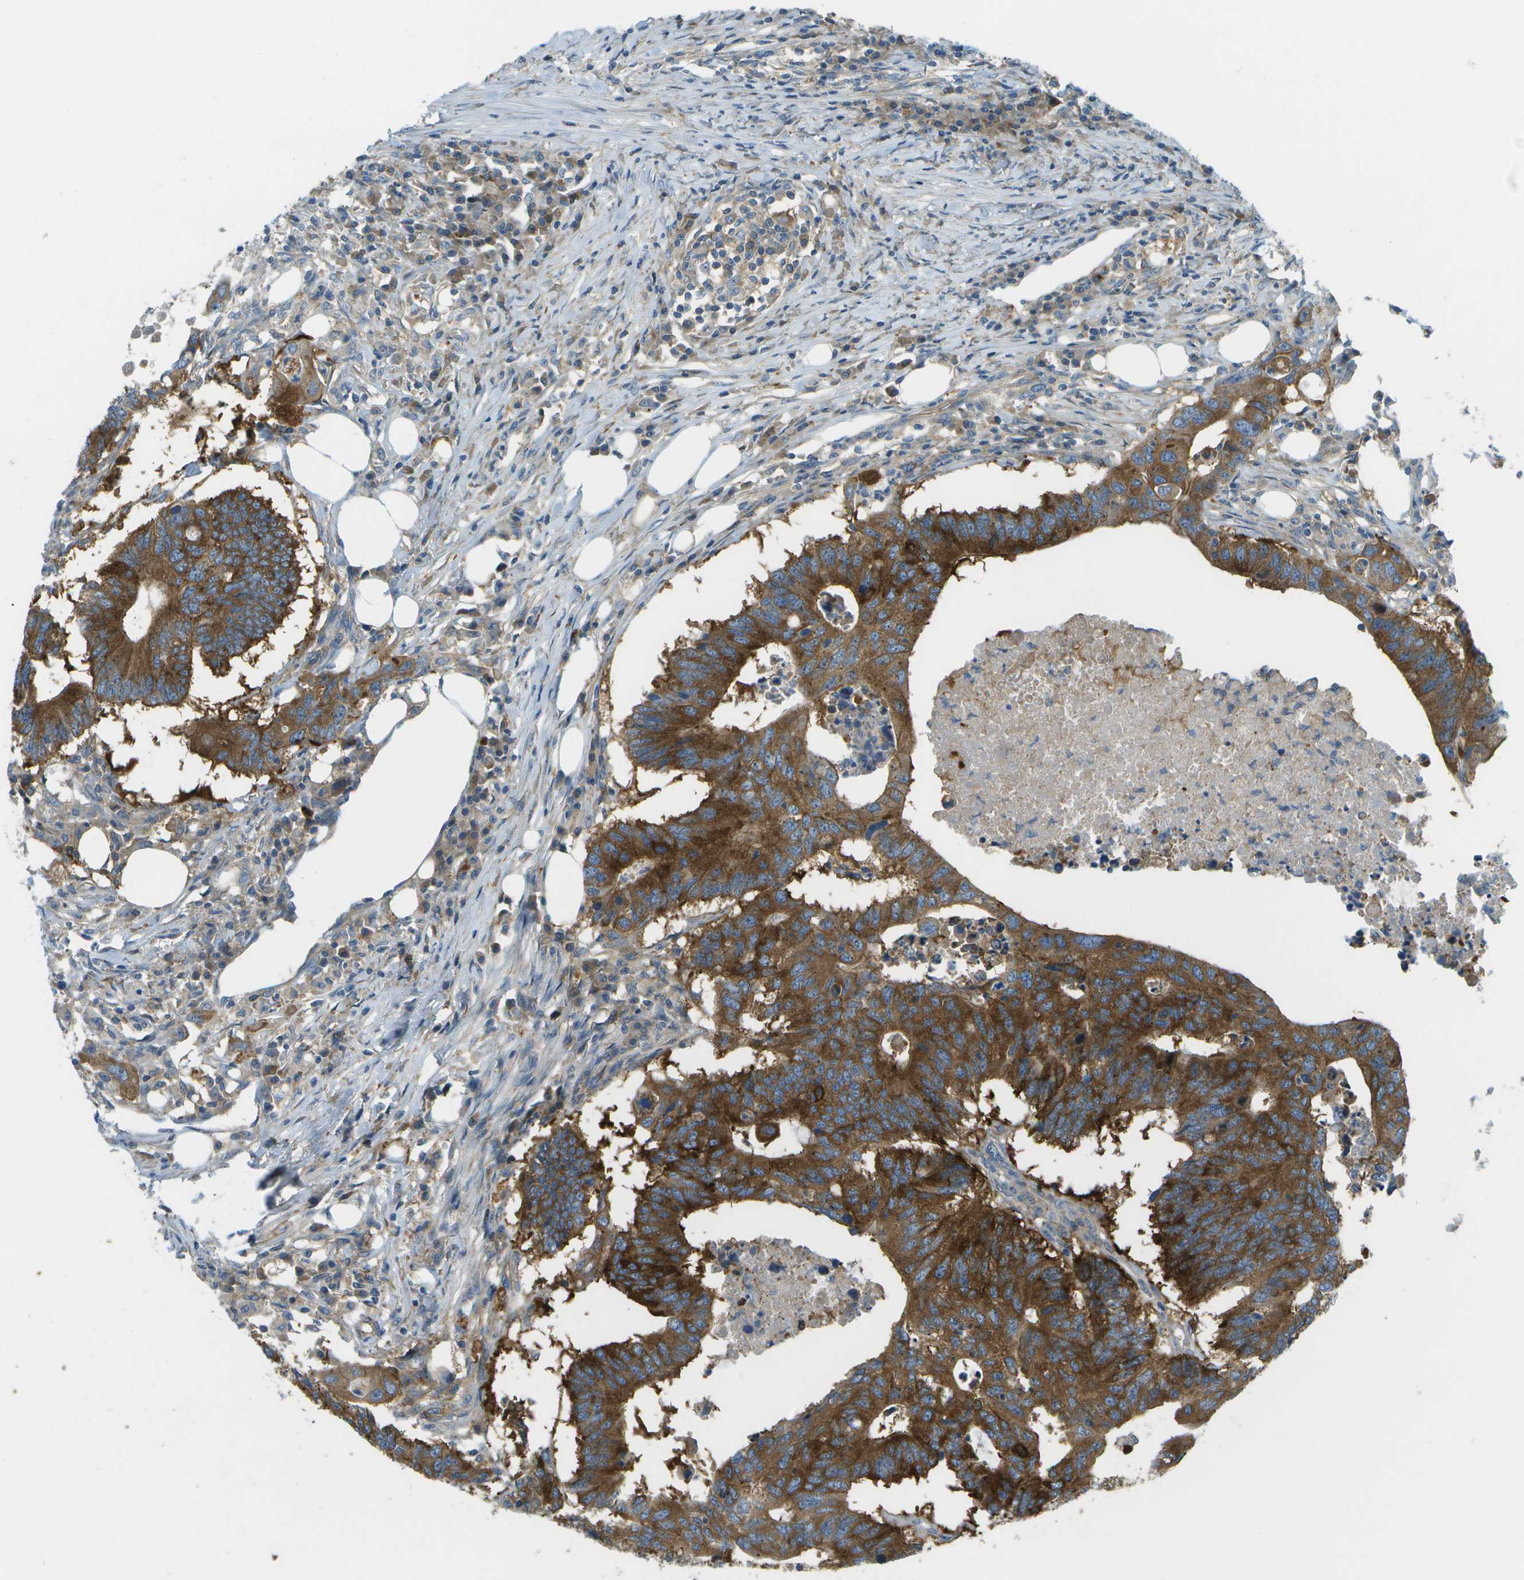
{"staining": {"intensity": "strong", "quantity": ">75%", "location": "cytoplasmic/membranous"}, "tissue": "colorectal cancer", "cell_type": "Tumor cells", "image_type": "cancer", "snomed": [{"axis": "morphology", "description": "Adenocarcinoma, NOS"}, {"axis": "topography", "description": "Colon"}], "caption": "DAB (3,3'-diaminobenzidine) immunohistochemical staining of human adenocarcinoma (colorectal) displays strong cytoplasmic/membranous protein staining in about >75% of tumor cells.", "gene": "WNK2", "patient": {"sex": "male", "age": 71}}